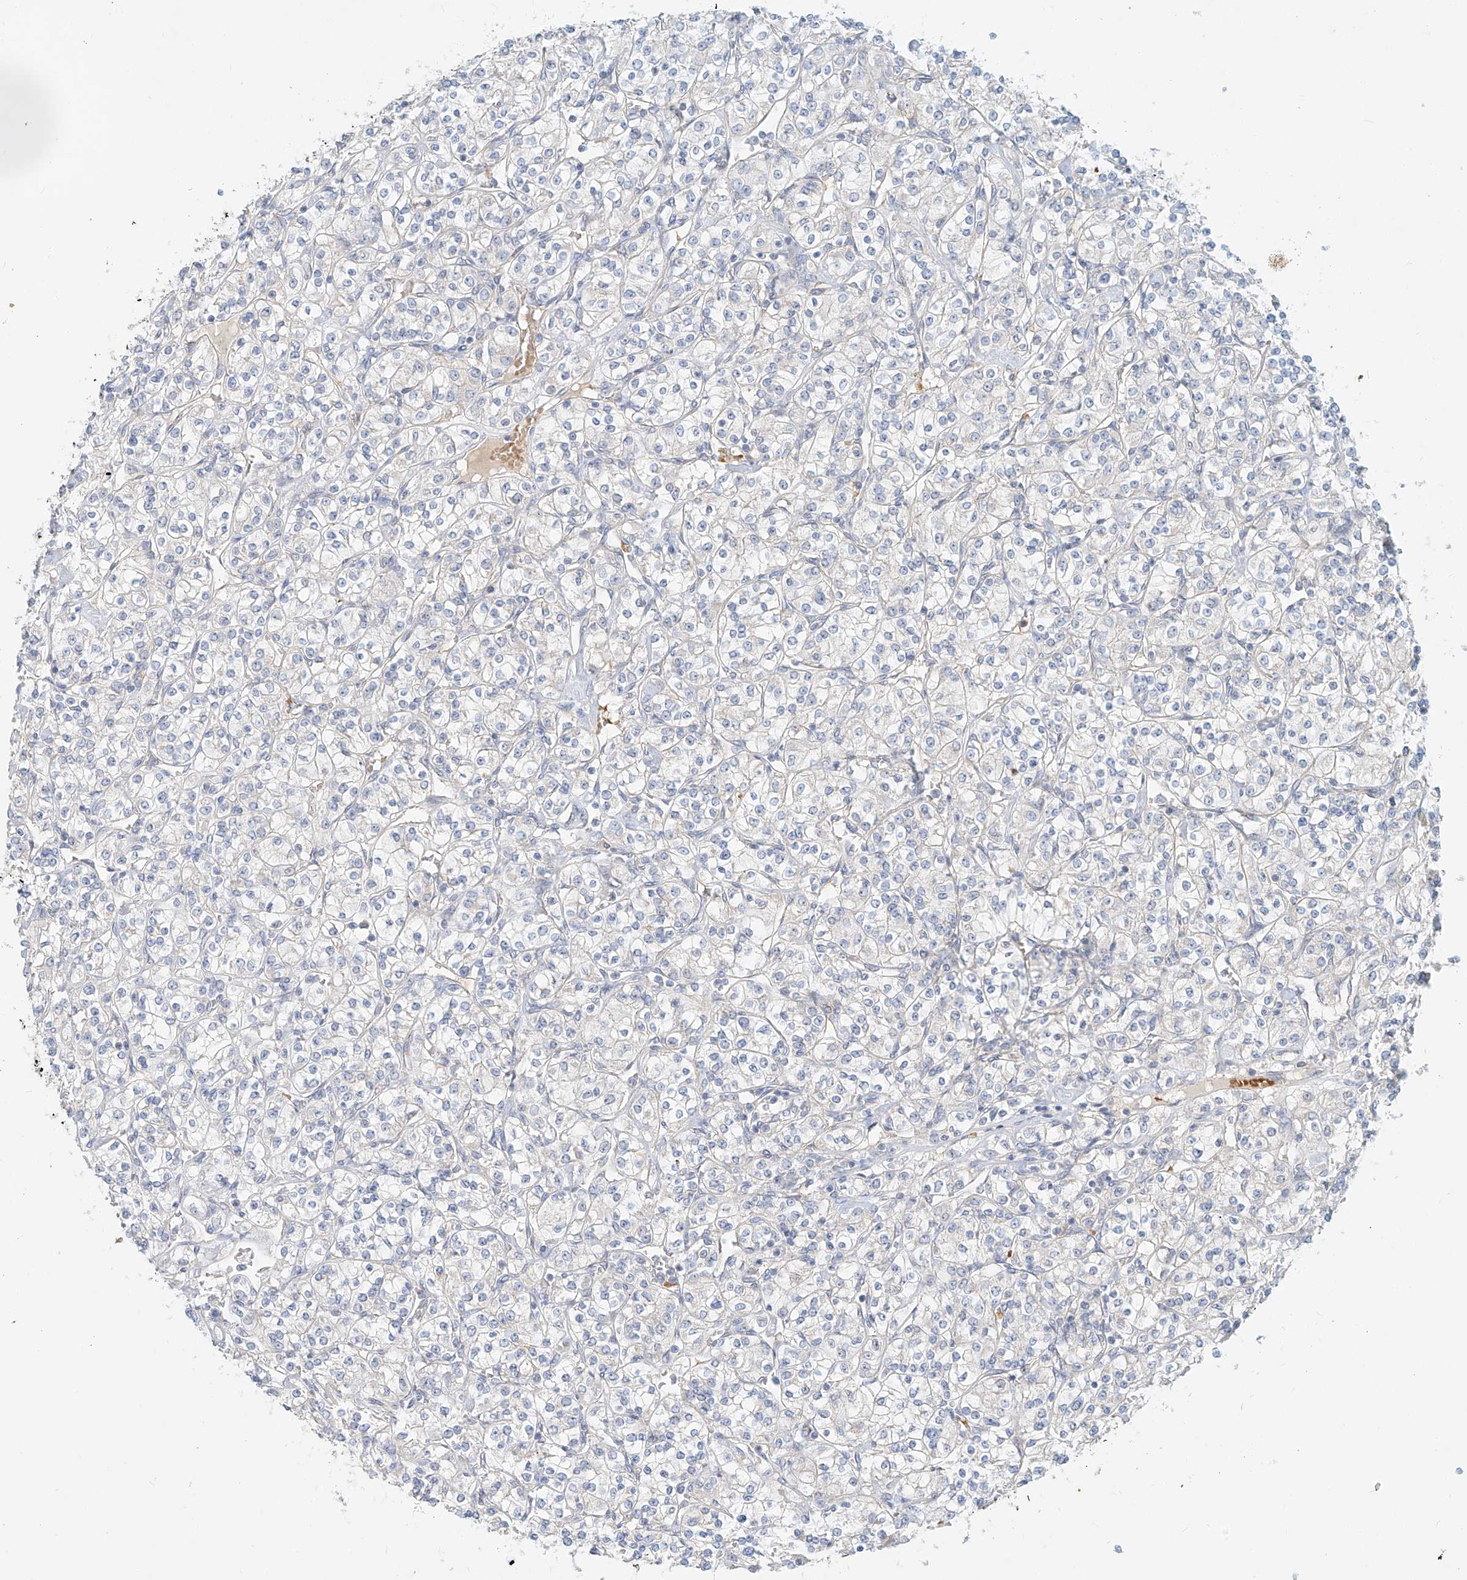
{"staining": {"intensity": "negative", "quantity": "none", "location": "none"}, "tissue": "renal cancer", "cell_type": "Tumor cells", "image_type": "cancer", "snomed": [{"axis": "morphology", "description": "Adenocarcinoma, NOS"}, {"axis": "topography", "description": "Kidney"}], "caption": "Immunohistochemistry histopathology image of adenocarcinoma (renal) stained for a protein (brown), which reveals no positivity in tumor cells.", "gene": "SYTL3", "patient": {"sex": "male", "age": 77}}